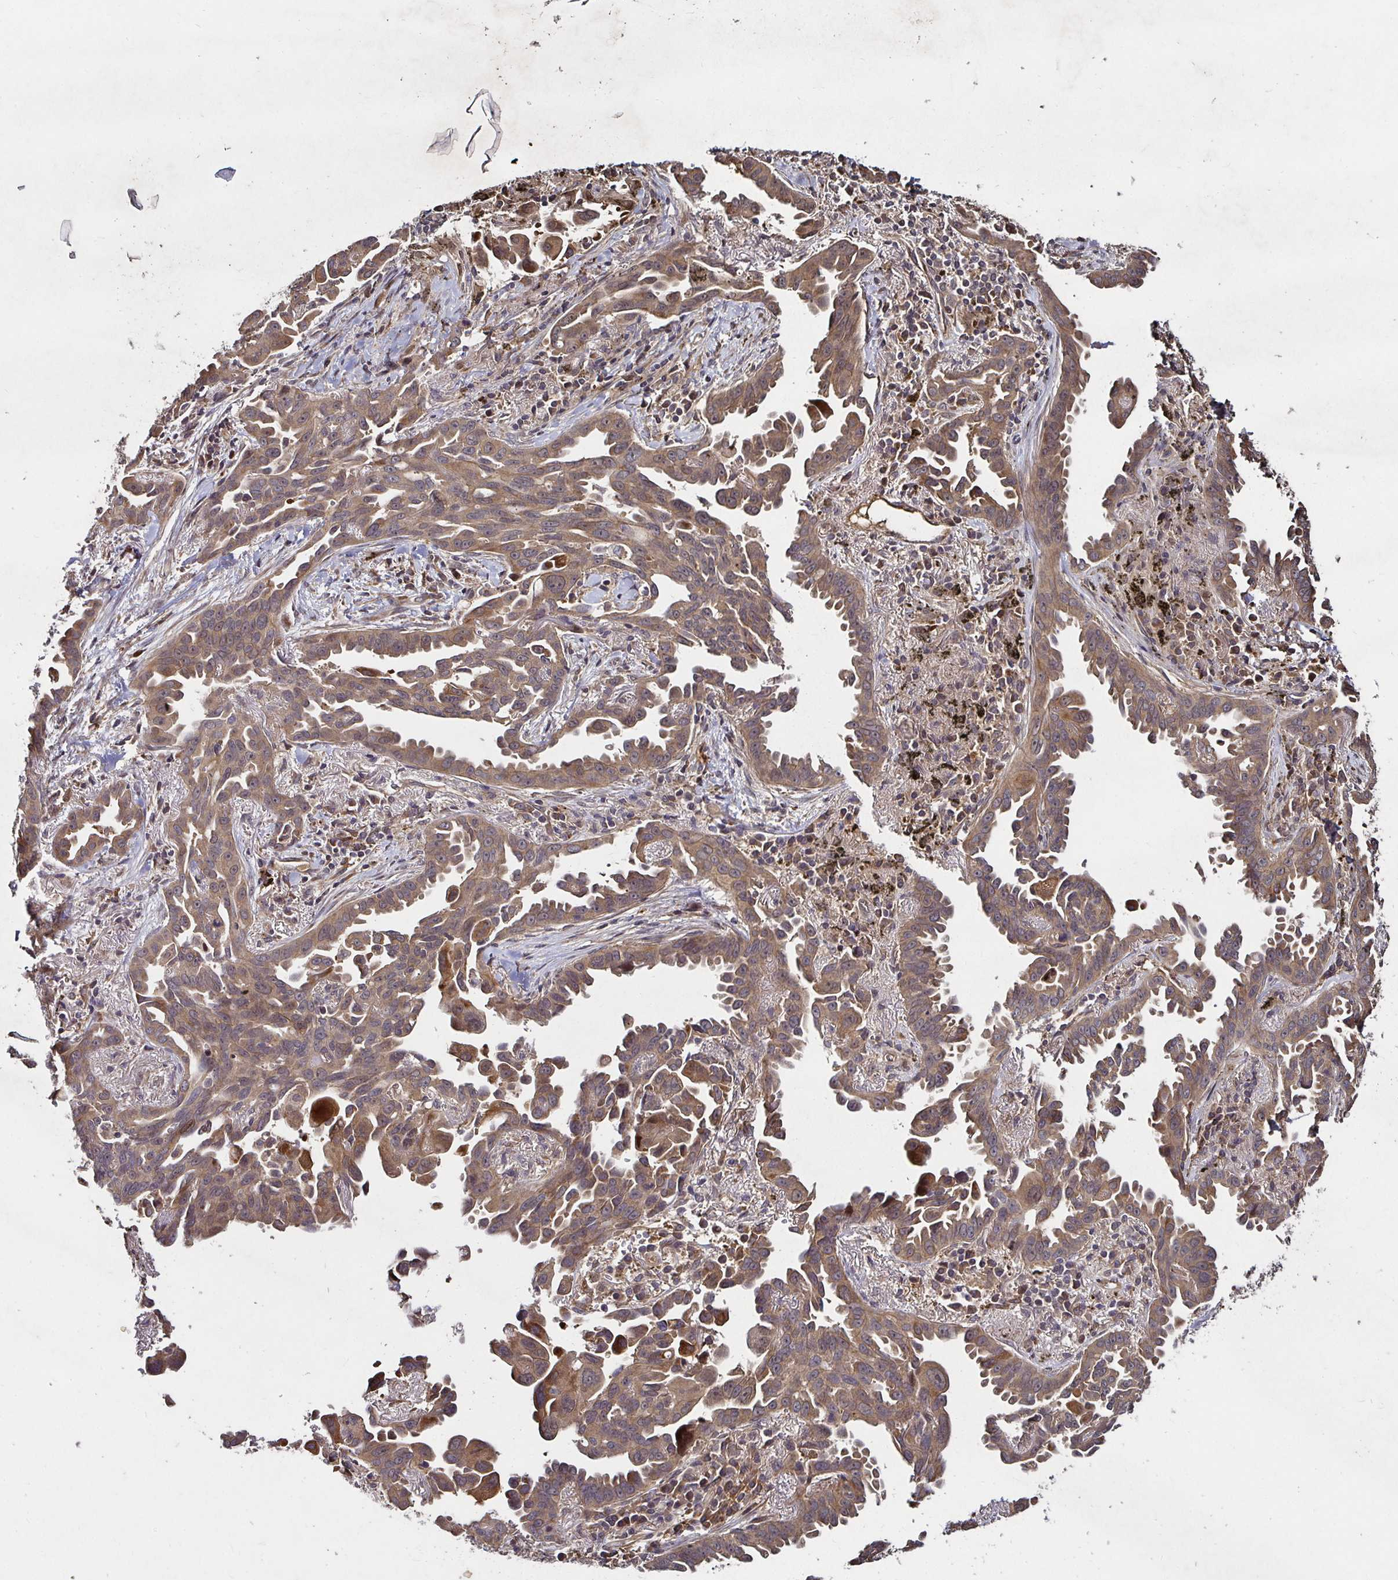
{"staining": {"intensity": "moderate", "quantity": ">75%", "location": "cytoplasmic/membranous"}, "tissue": "lung cancer", "cell_type": "Tumor cells", "image_type": "cancer", "snomed": [{"axis": "morphology", "description": "Adenocarcinoma, NOS"}, {"axis": "topography", "description": "Lung"}], "caption": "This micrograph shows IHC staining of human lung cancer, with medium moderate cytoplasmic/membranous expression in about >75% of tumor cells.", "gene": "SMYD3", "patient": {"sex": "male", "age": 68}}